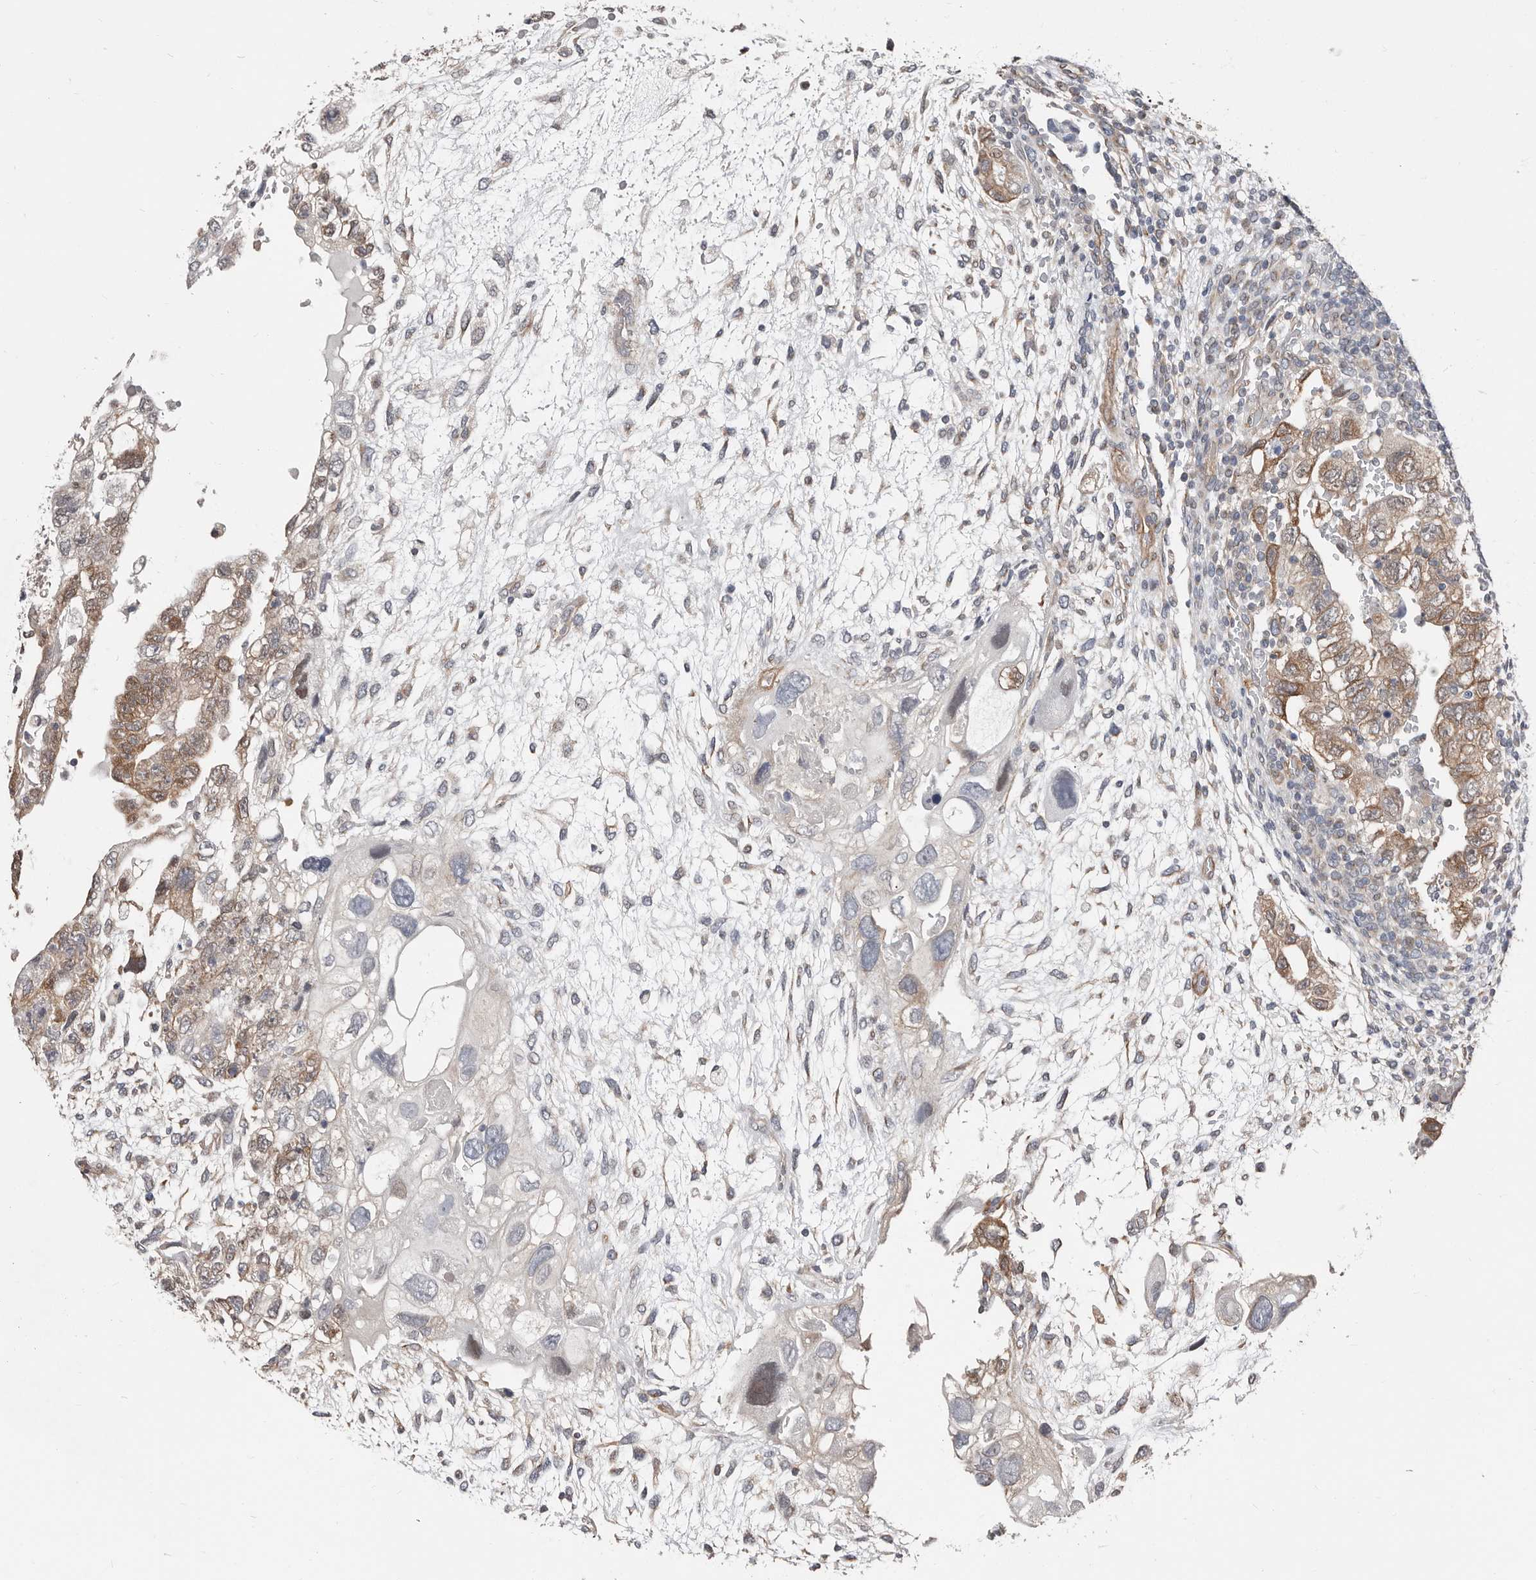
{"staining": {"intensity": "moderate", "quantity": "25%-75%", "location": "cytoplasmic/membranous"}, "tissue": "testis cancer", "cell_type": "Tumor cells", "image_type": "cancer", "snomed": [{"axis": "morphology", "description": "Carcinoma, Embryonal, NOS"}, {"axis": "topography", "description": "Testis"}], "caption": "Immunohistochemistry (IHC) of testis embryonal carcinoma exhibits medium levels of moderate cytoplasmic/membranous staining in approximately 25%-75% of tumor cells. Nuclei are stained in blue.", "gene": "ASRGL1", "patient": {"sex": "male", "age": 36}}